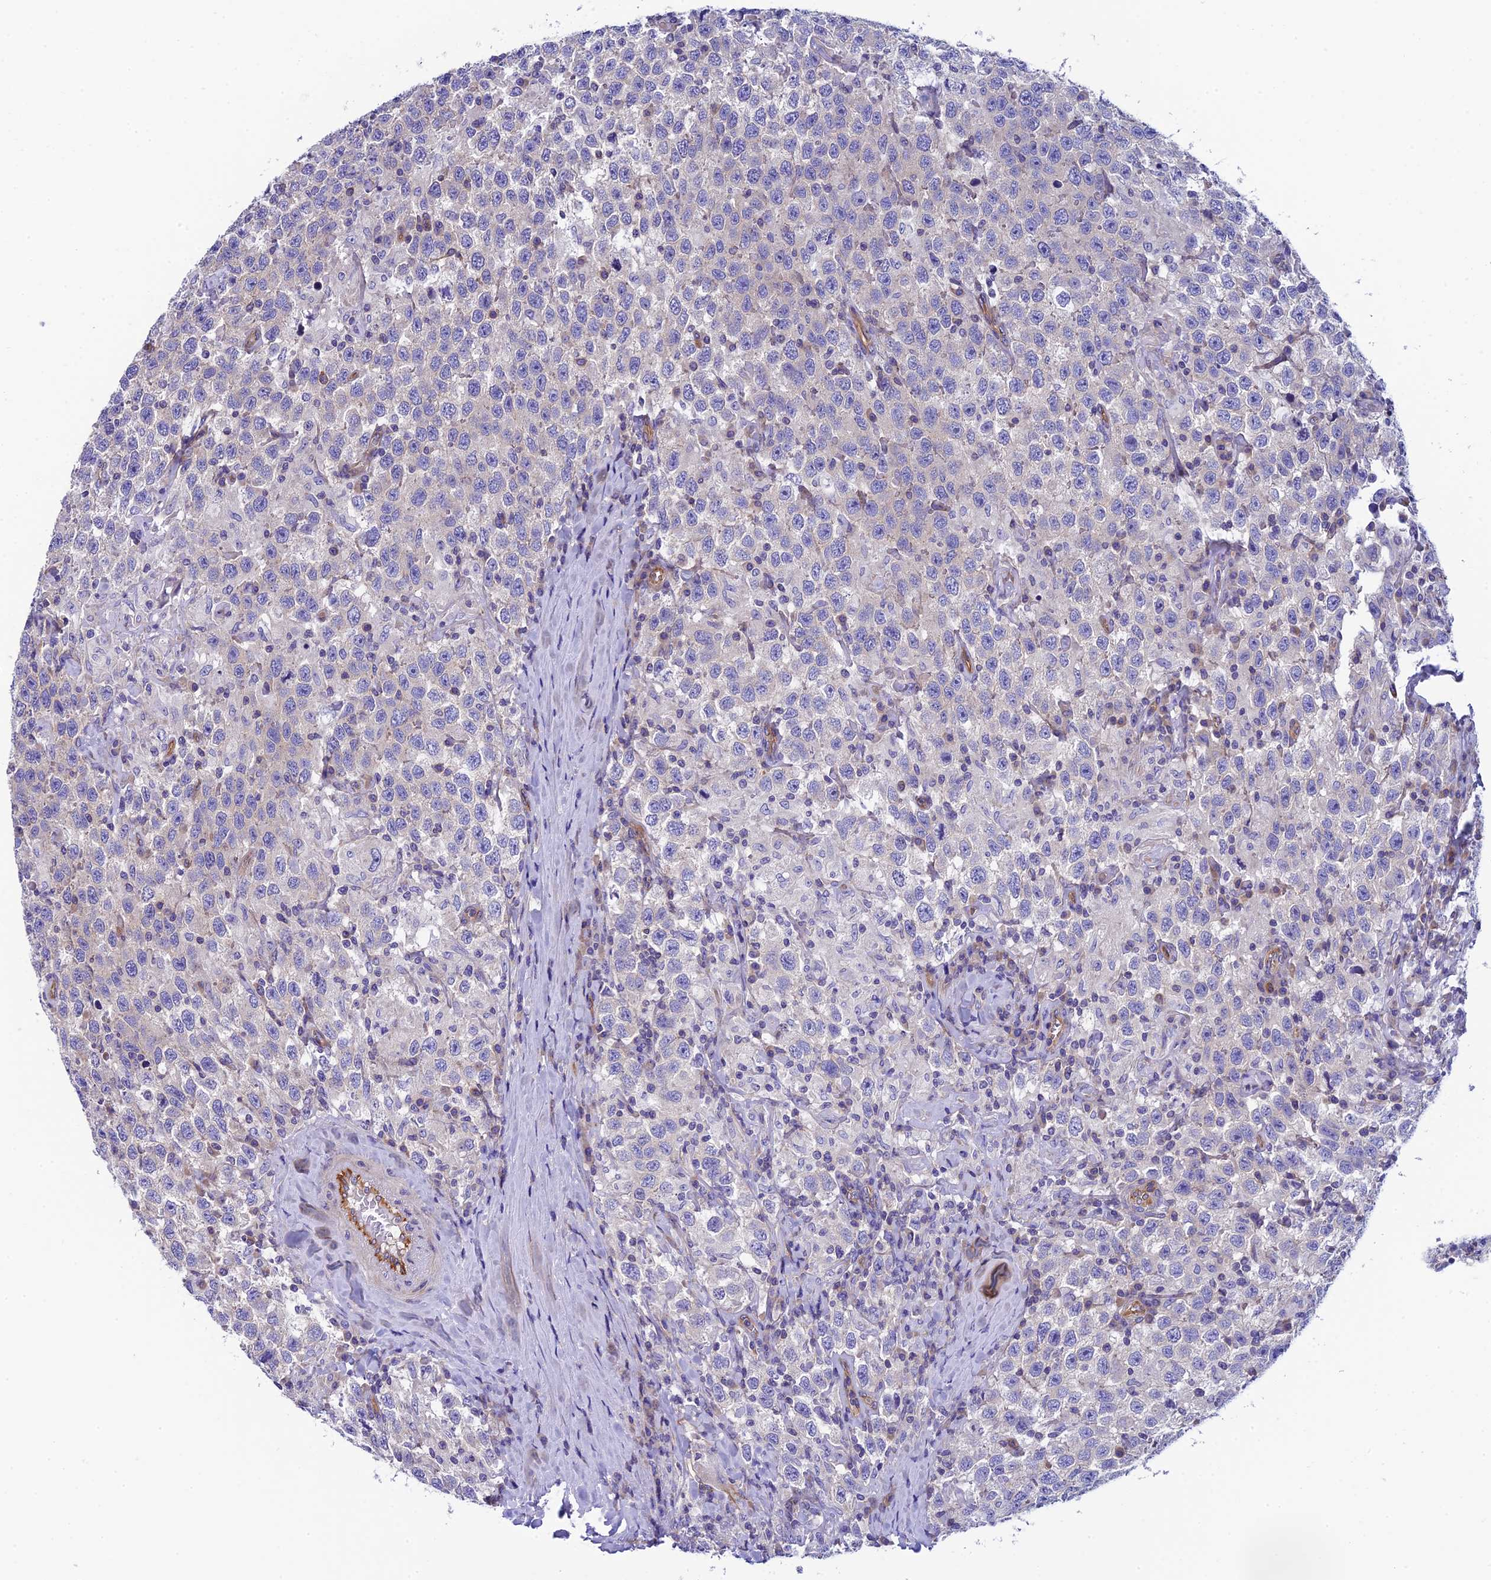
{"staining": {"intensity": "negative", "quantity": "none", "location": "none"}, "tissue": "testis cancer", "cell_type": "Tumor cells", "image_type": "cancer", "snomed": [{"axis": "morphology", "description": "Seminoma, NOS"}, {"axis": "topography", "description": "Testis"}], "caption": "Immunohistochemical staining of human testis cancer shows no significant positivity in tumor cells.", "gene": "PPFIA3", "patient": {"sex": "male", "age": 41}}